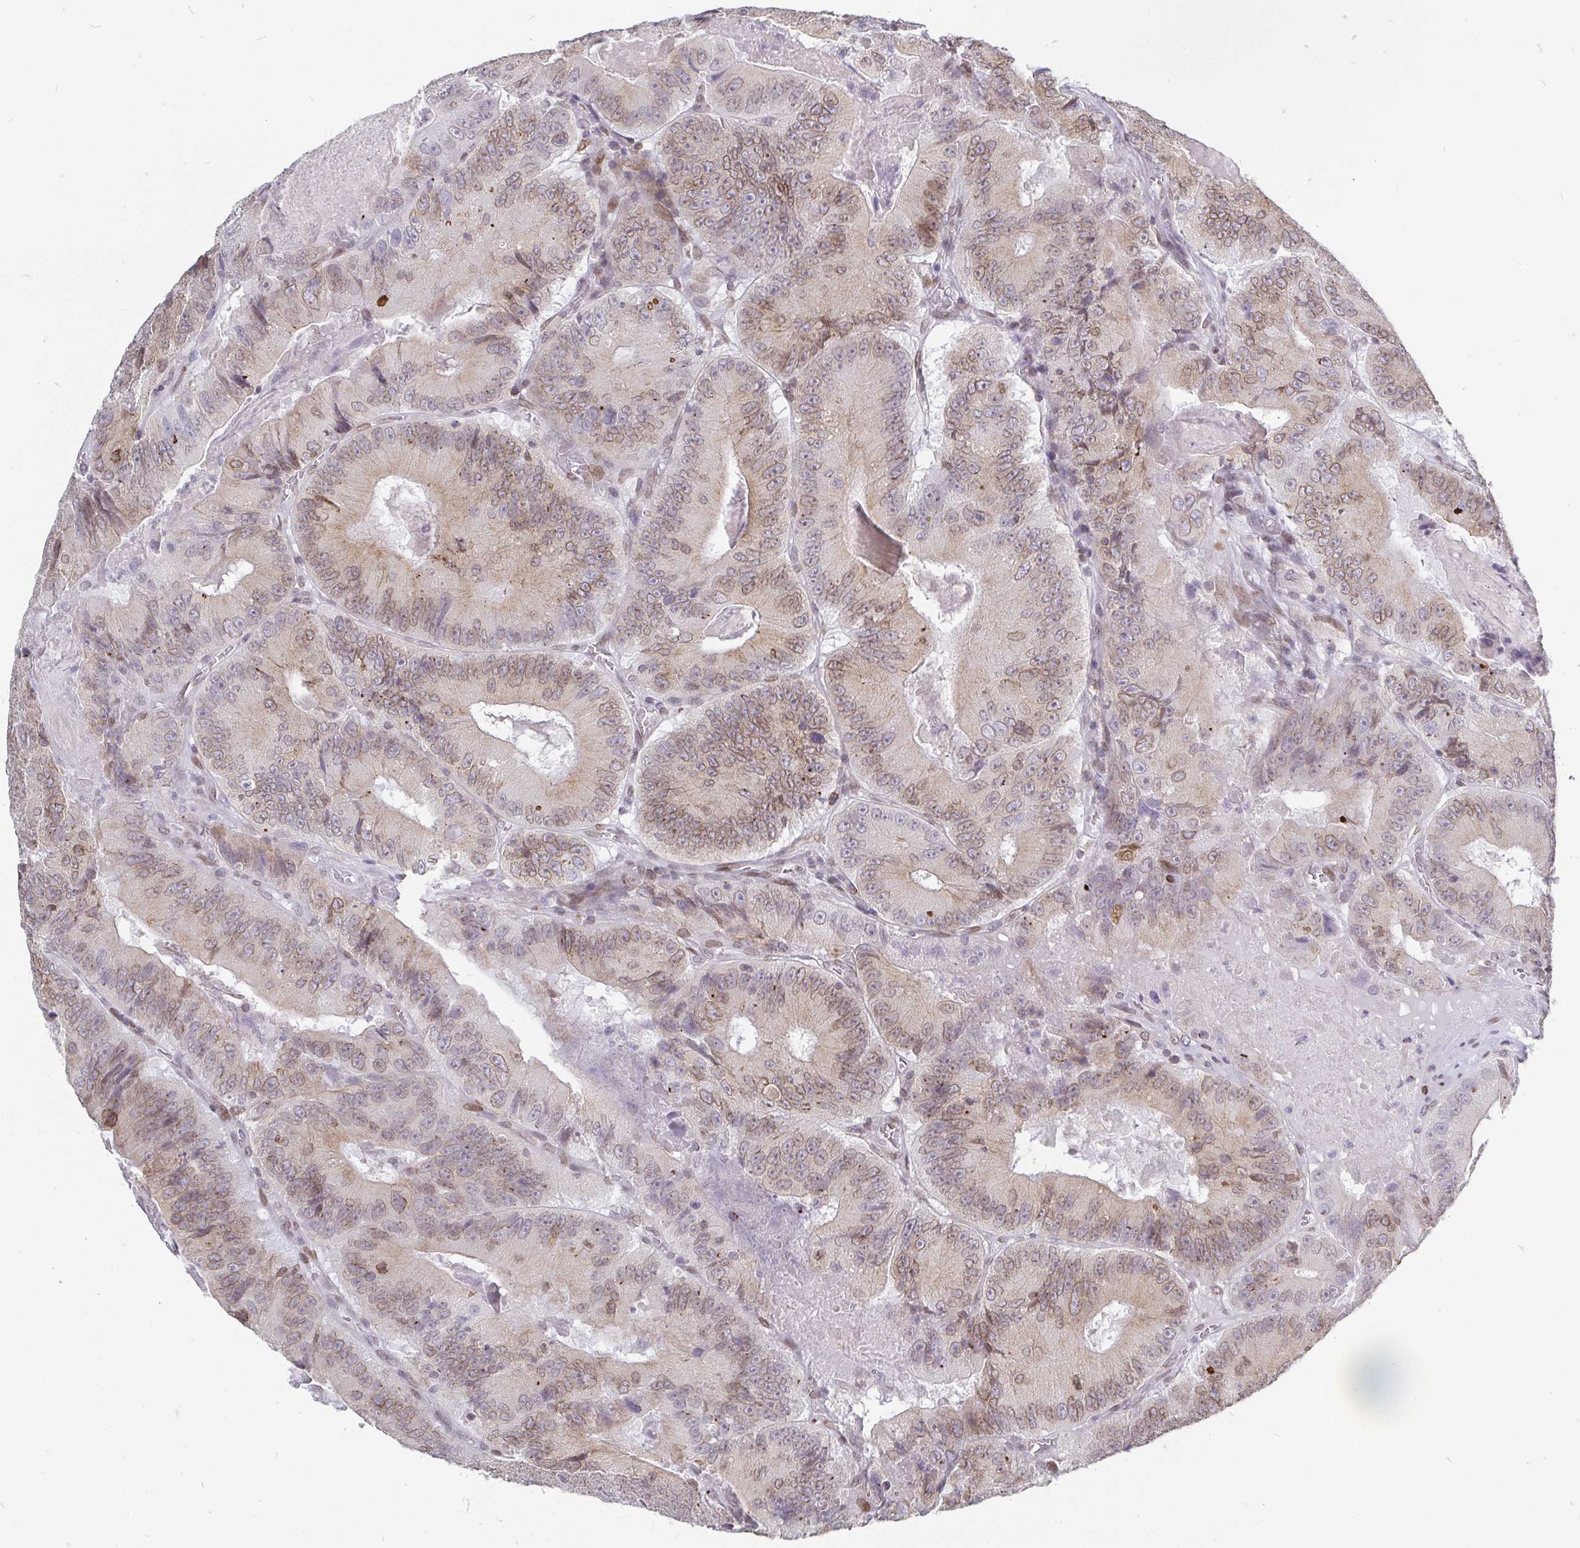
{"staining": {"intensity": "weak", "quantity": "25%-75%", "location": "cytoplasmic/membranous,nuclear"}, "tissue": "colorectal cancer", "cell_type": "Tumor cells", "image_type": "cancer", "snomed": [{"axis": "morphology", "description": "Adenocarcinoma, NOS"}, {"axis": "topography", "description": "Colon"}], "caption": "Protein staining shows weak cytoplasmic/membranous and nuclear staining in approximately 25%-75% of tumor cells in colorectal cancer (adenocarcinoma).", "gene": "EMD", "patient": {"sex": "female", "age": 86}}